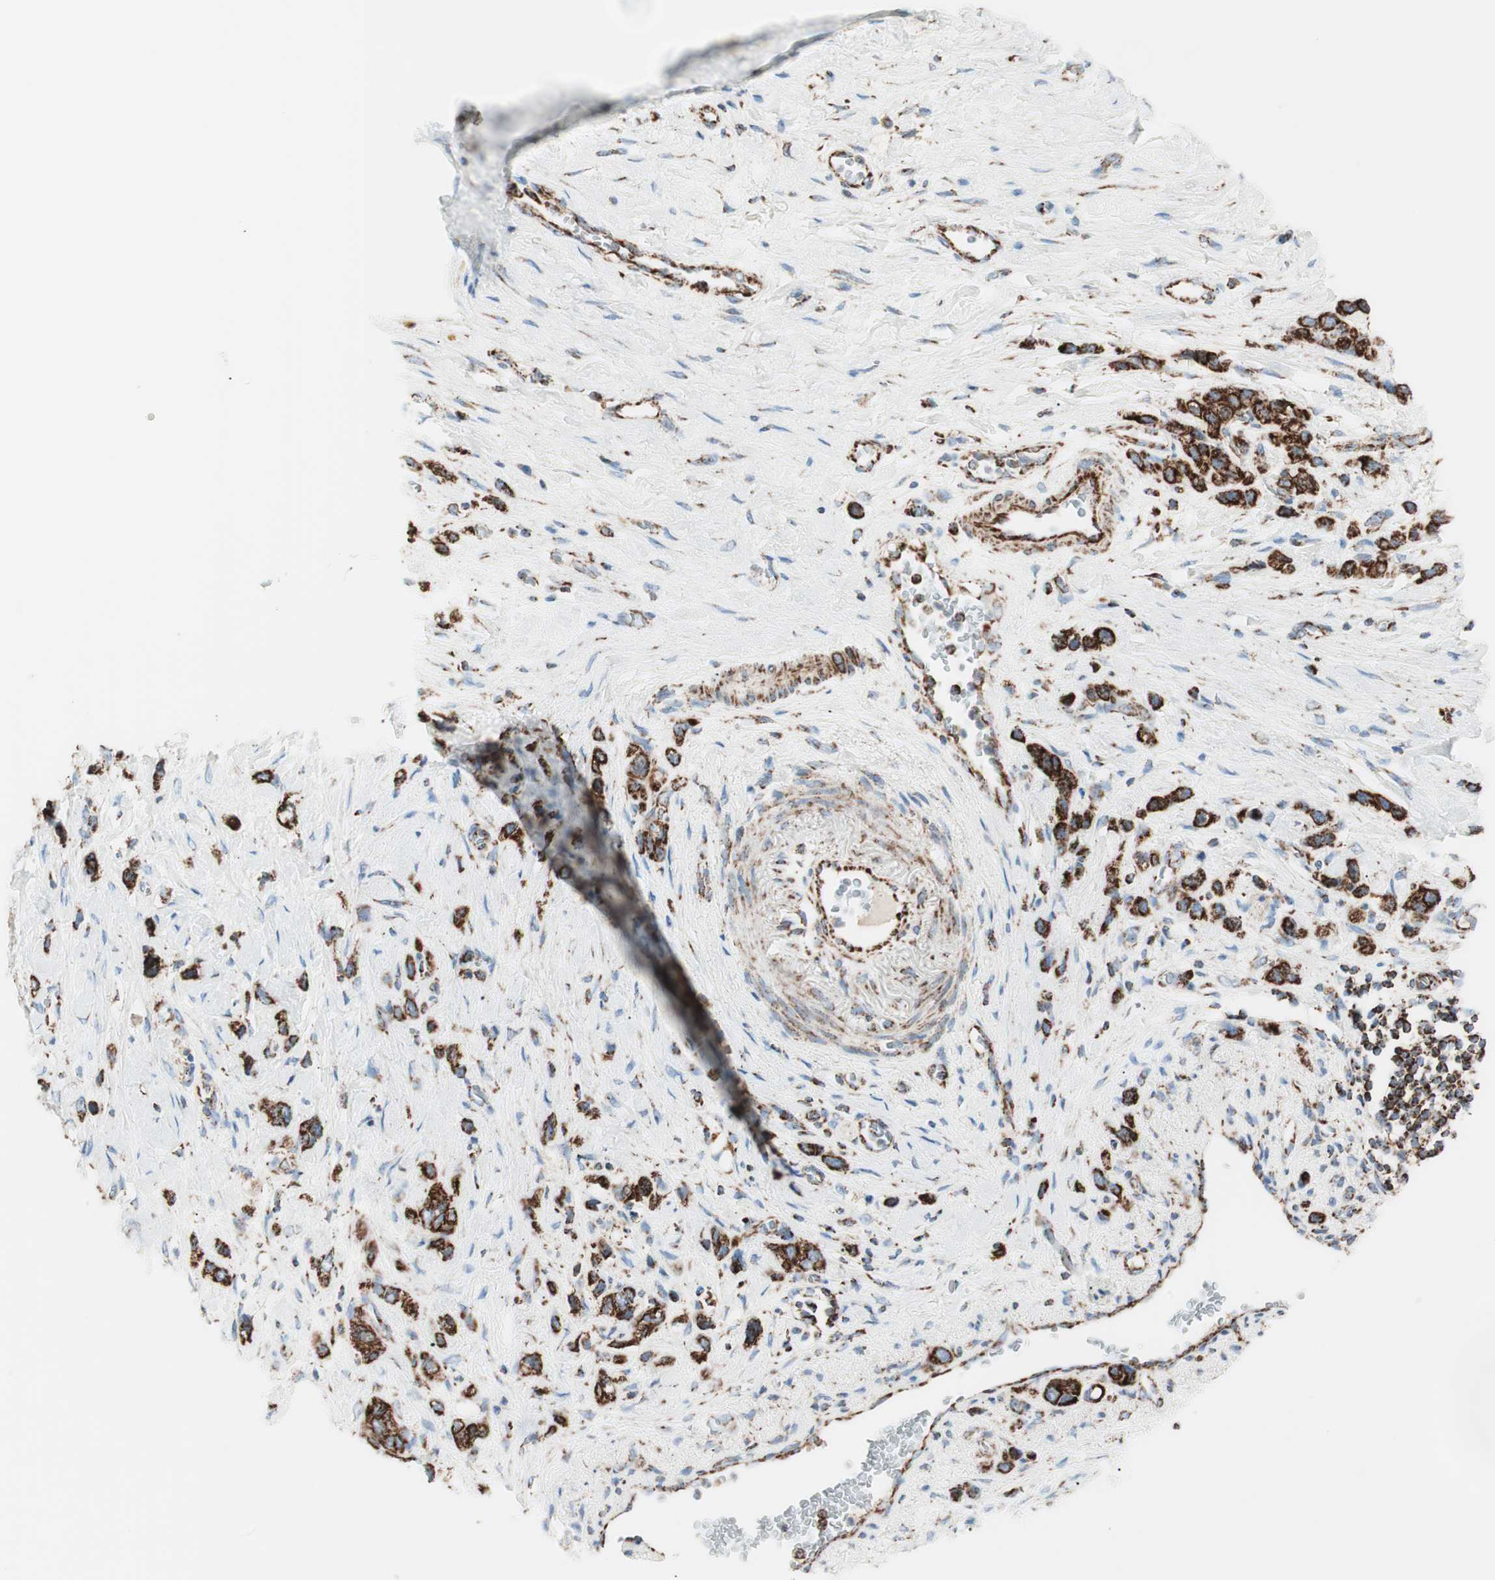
{"staining": {"intensity": "strong", "quantity": ">75%", "location": "cytoplasmic/membranous"}, "tissue": "stomach cancer", "cell_type": "Tumor cells", "image_type": "cancer", "snomed": [{"axis": "morphology", "description": "Normal tissue, NOS"}, {"axis": "morphology", "description": "Adenocarcinoma, NOS"}, {"axis": "morphology", "description": "Adenocarcinoma, High grade"}, {"axis": "topography", "description": "Stomach, upper"}, {"axis": "topography", "description": "Stomach"}], "caption": "Tumor cells reveal high levels of strong cytoplasmic/membranous staining in about >75% of cells in stomach cancer (adenocarcinoma).", "gene": "TOMM20", "patient": {"sex": "female", "age": 65}}